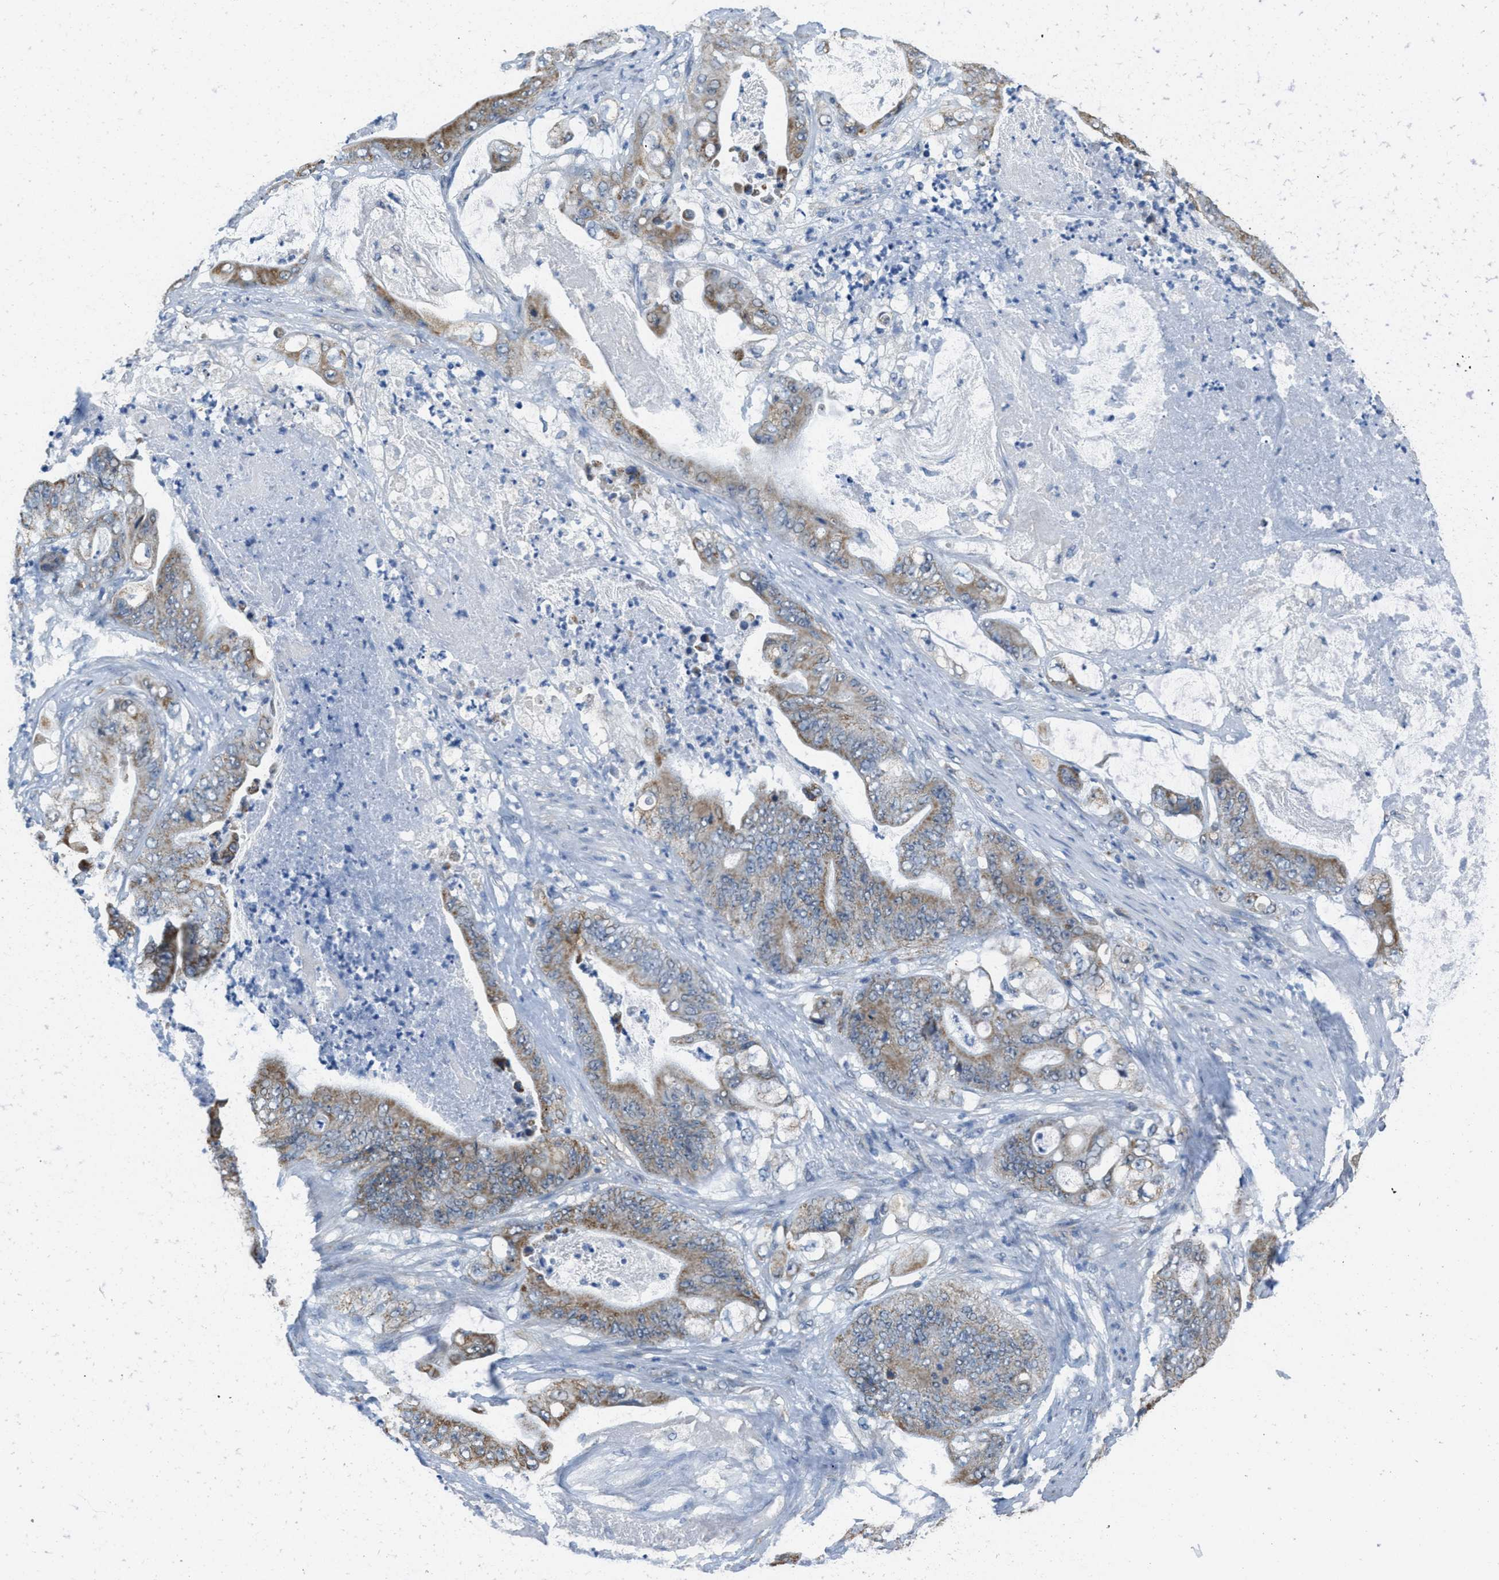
{"staining": {"intensity": "moderate", "quantity": ">75%", "location": "cytoplasmic/membranous"}, "tissue": "stomach cancer", "cell_type": "Tumor cells", "image_type": "cancer", "snomed": [{"axis": "morphology", "description": "Adenocarcinoma, NOS"}, {"axis": "topography", "description": "Stomach"}], "caption": "Stomach cancer stained with immunohistochemistry (IHC) reveals moderate cytoplasmic/membranous positivity in about >75% of tumor cells.", "gene": "TOMM70", "patient": {"sex": "female", "age": 73}}